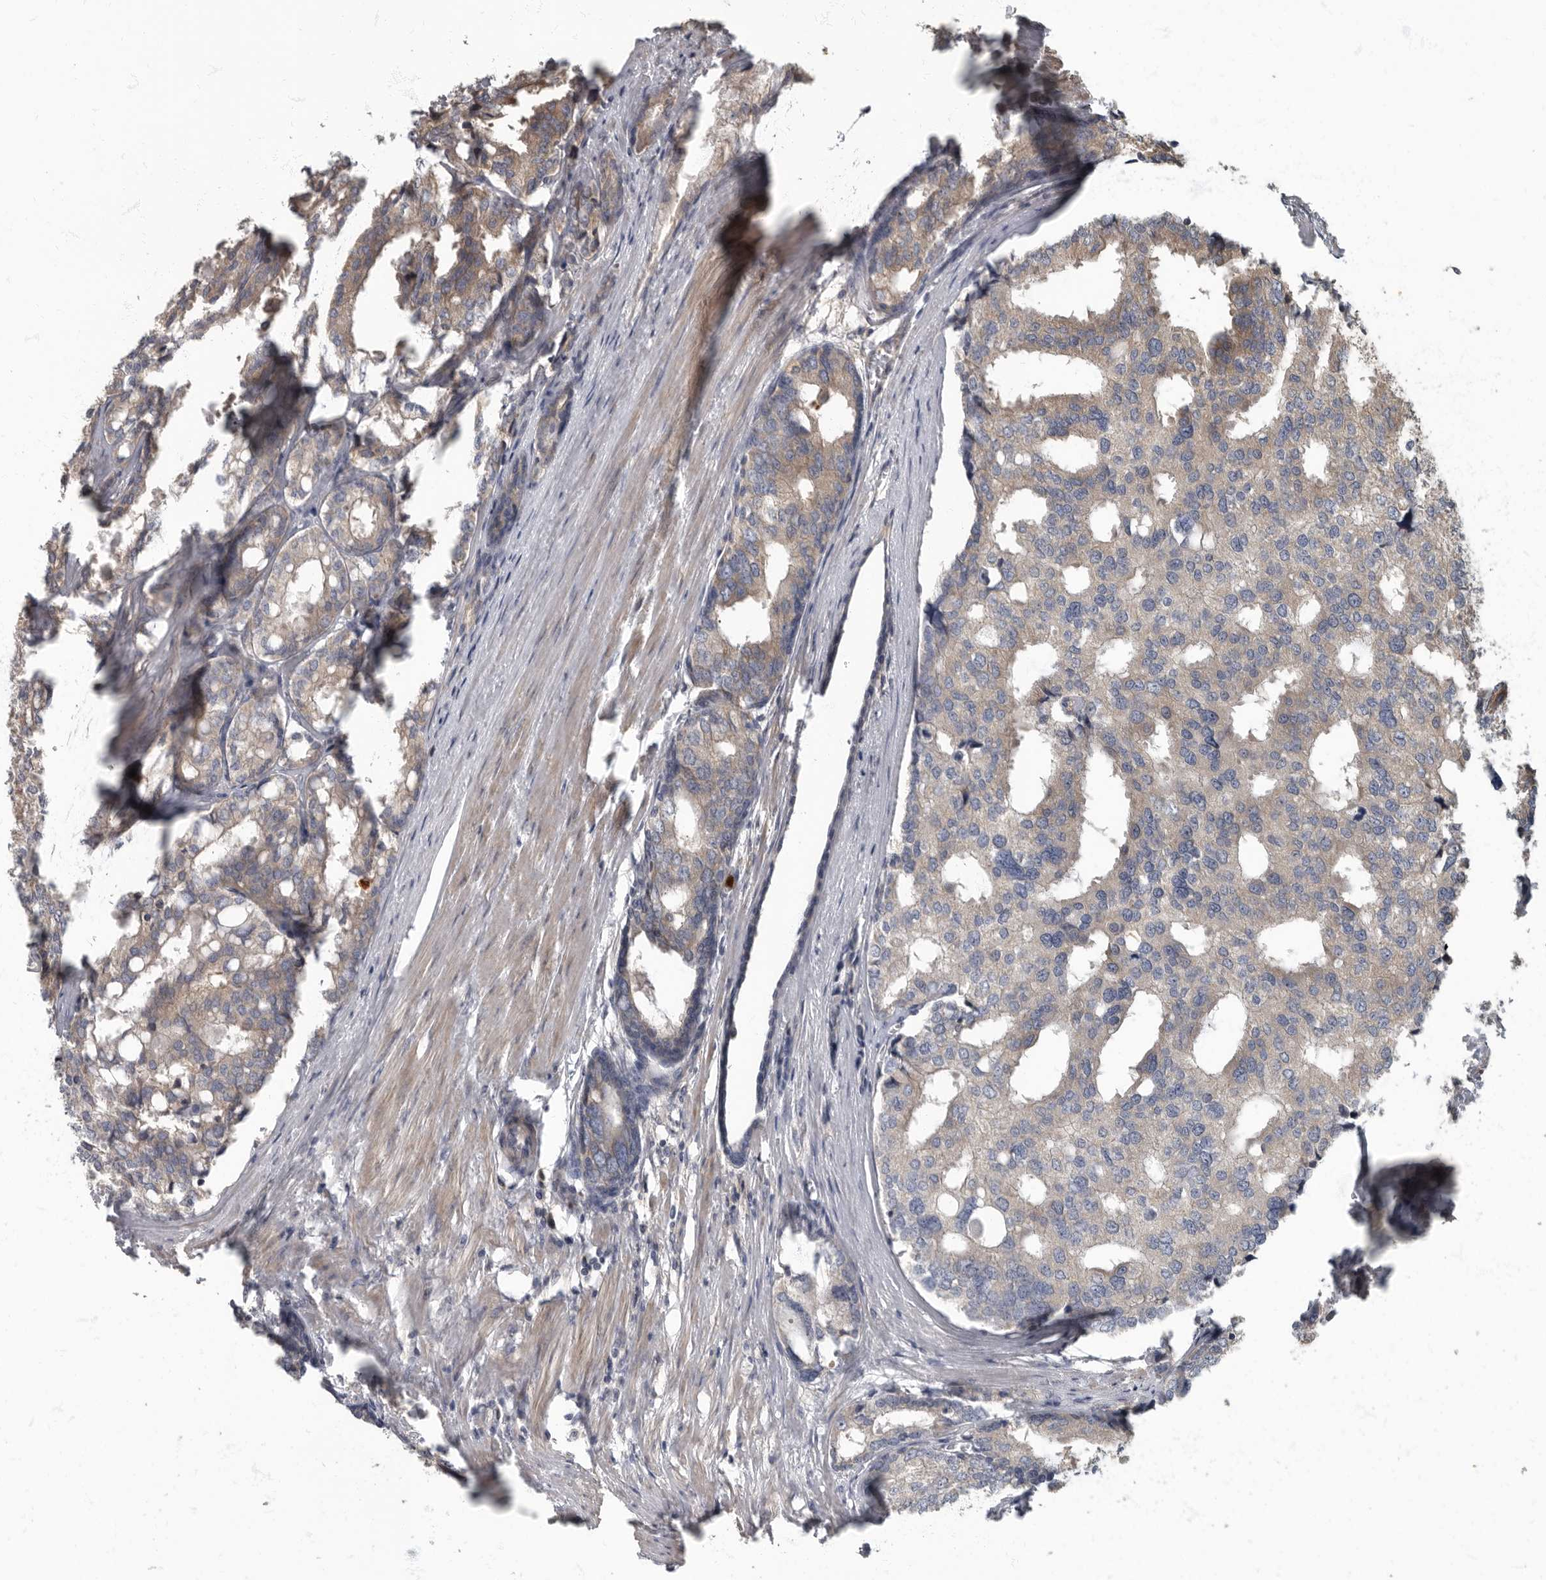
{"staining": {"intensity": "weak", "quantity": "<25%", "location": "cytoplasmic/membranous"}, "tissue": "prostate cancer", "cell_type": "Tumor cells", "image_type": "cancer", "snomed": [{"axis": "morphology", "description": "Adenocarcinoma, High grade"}, {"axis": "topography", "description": "Prostate"}], "caption": "Tumor cells show no significant protein staining in prostate high-grade adenocarcinoma.", "gene": "DAAM1", "patient": {"sex": "male", "age": 50}}